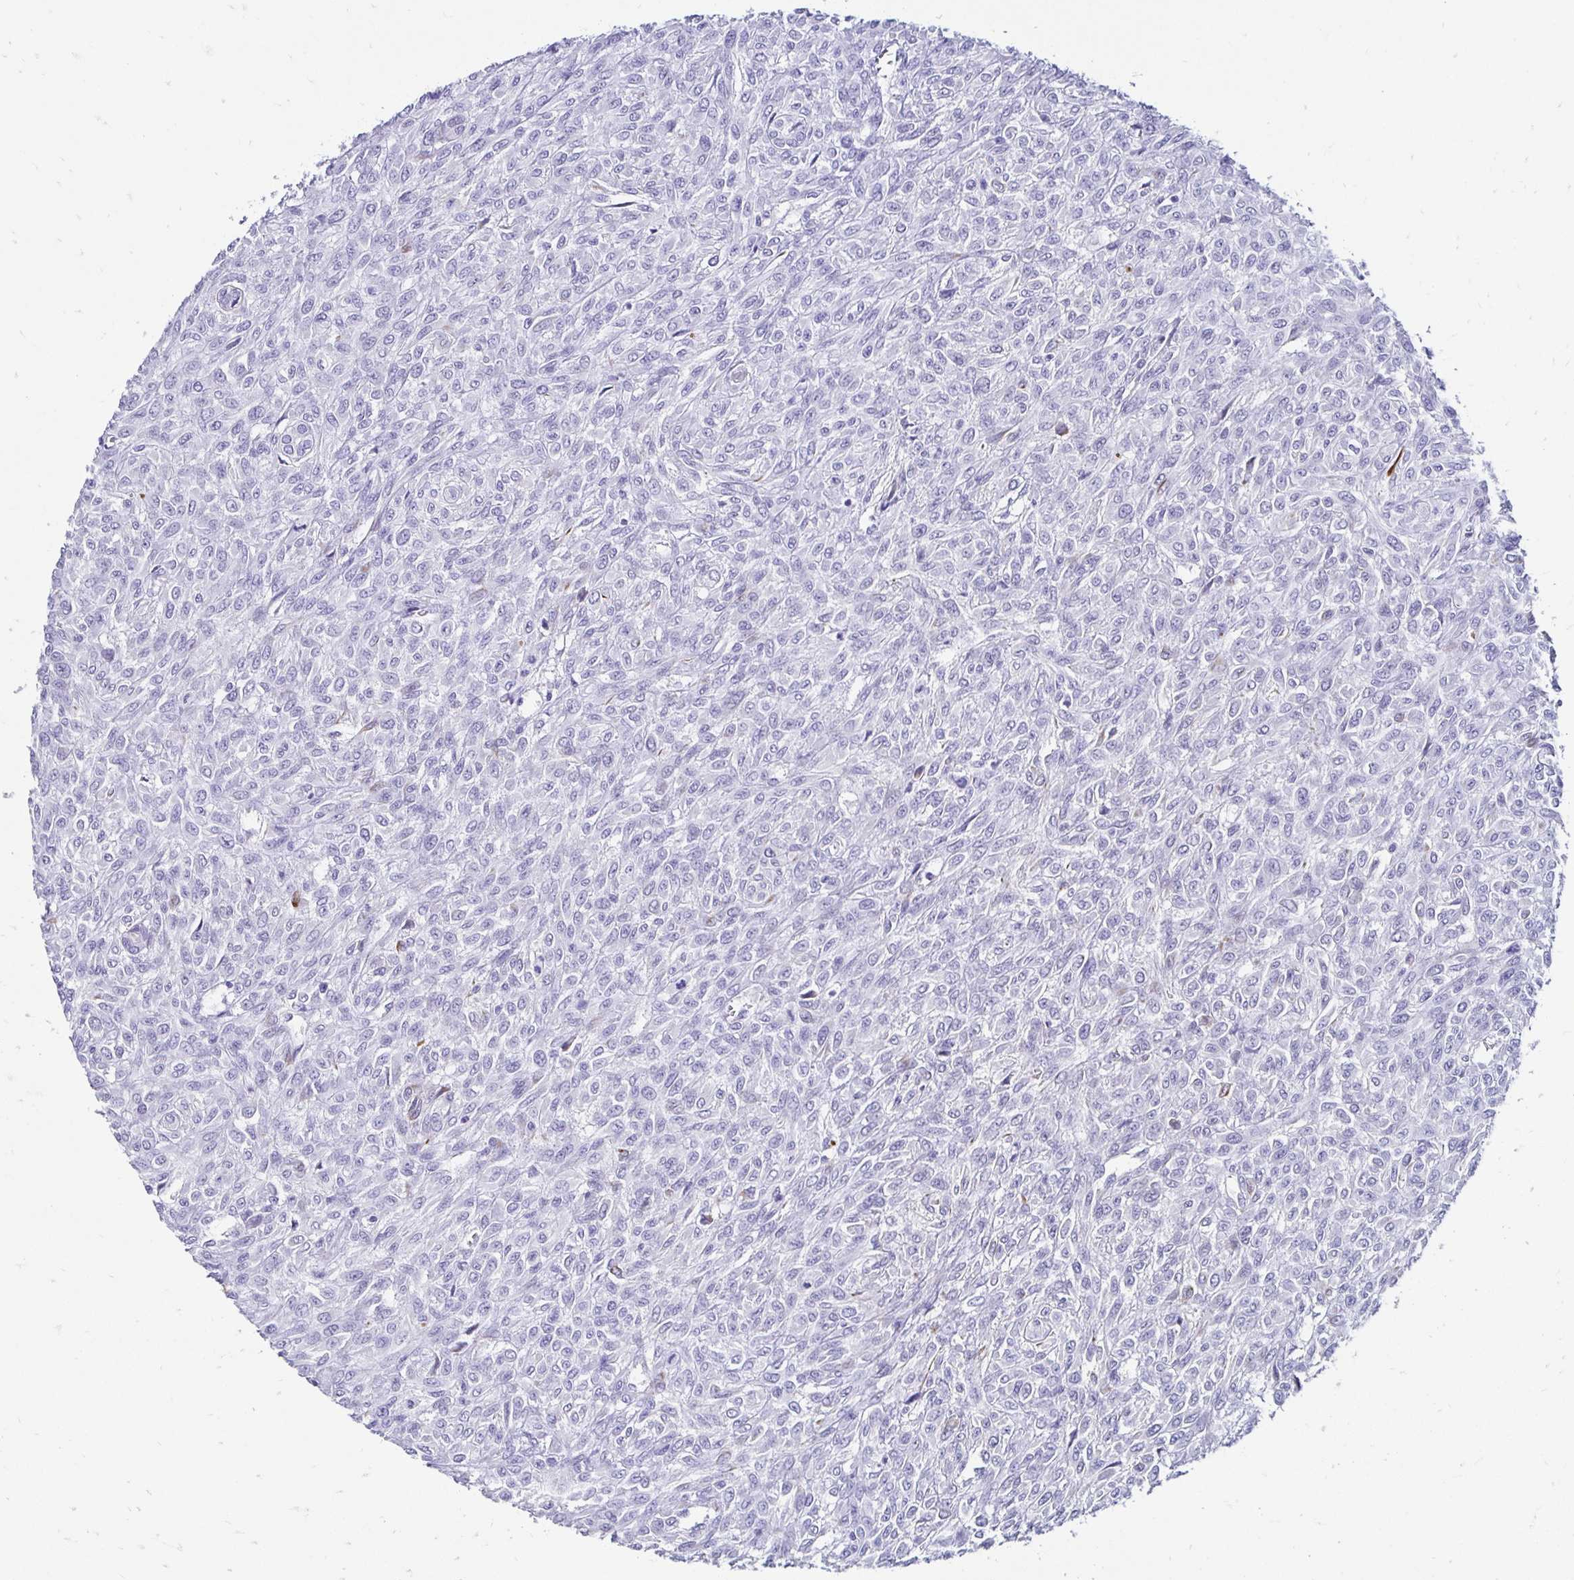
{"staining": {"intensity": "negative", "quantity": "none", "location": "none"}, "tissue": "renal cancer", "cell_type": "Tumor cells", "image_type": "cancer", "snomed": [{"axis": "morphology", "description": "Adenocarcinoma, NOS"}, {"axis": "topography", "description": "Kidney"}], "caption": "DAB immunohistochemical staining of human renal adenocarcinoma displays no significant staining in tumor cells.", "gene": "TMEM54", "patient": {"sex": "male", "age": 58}}